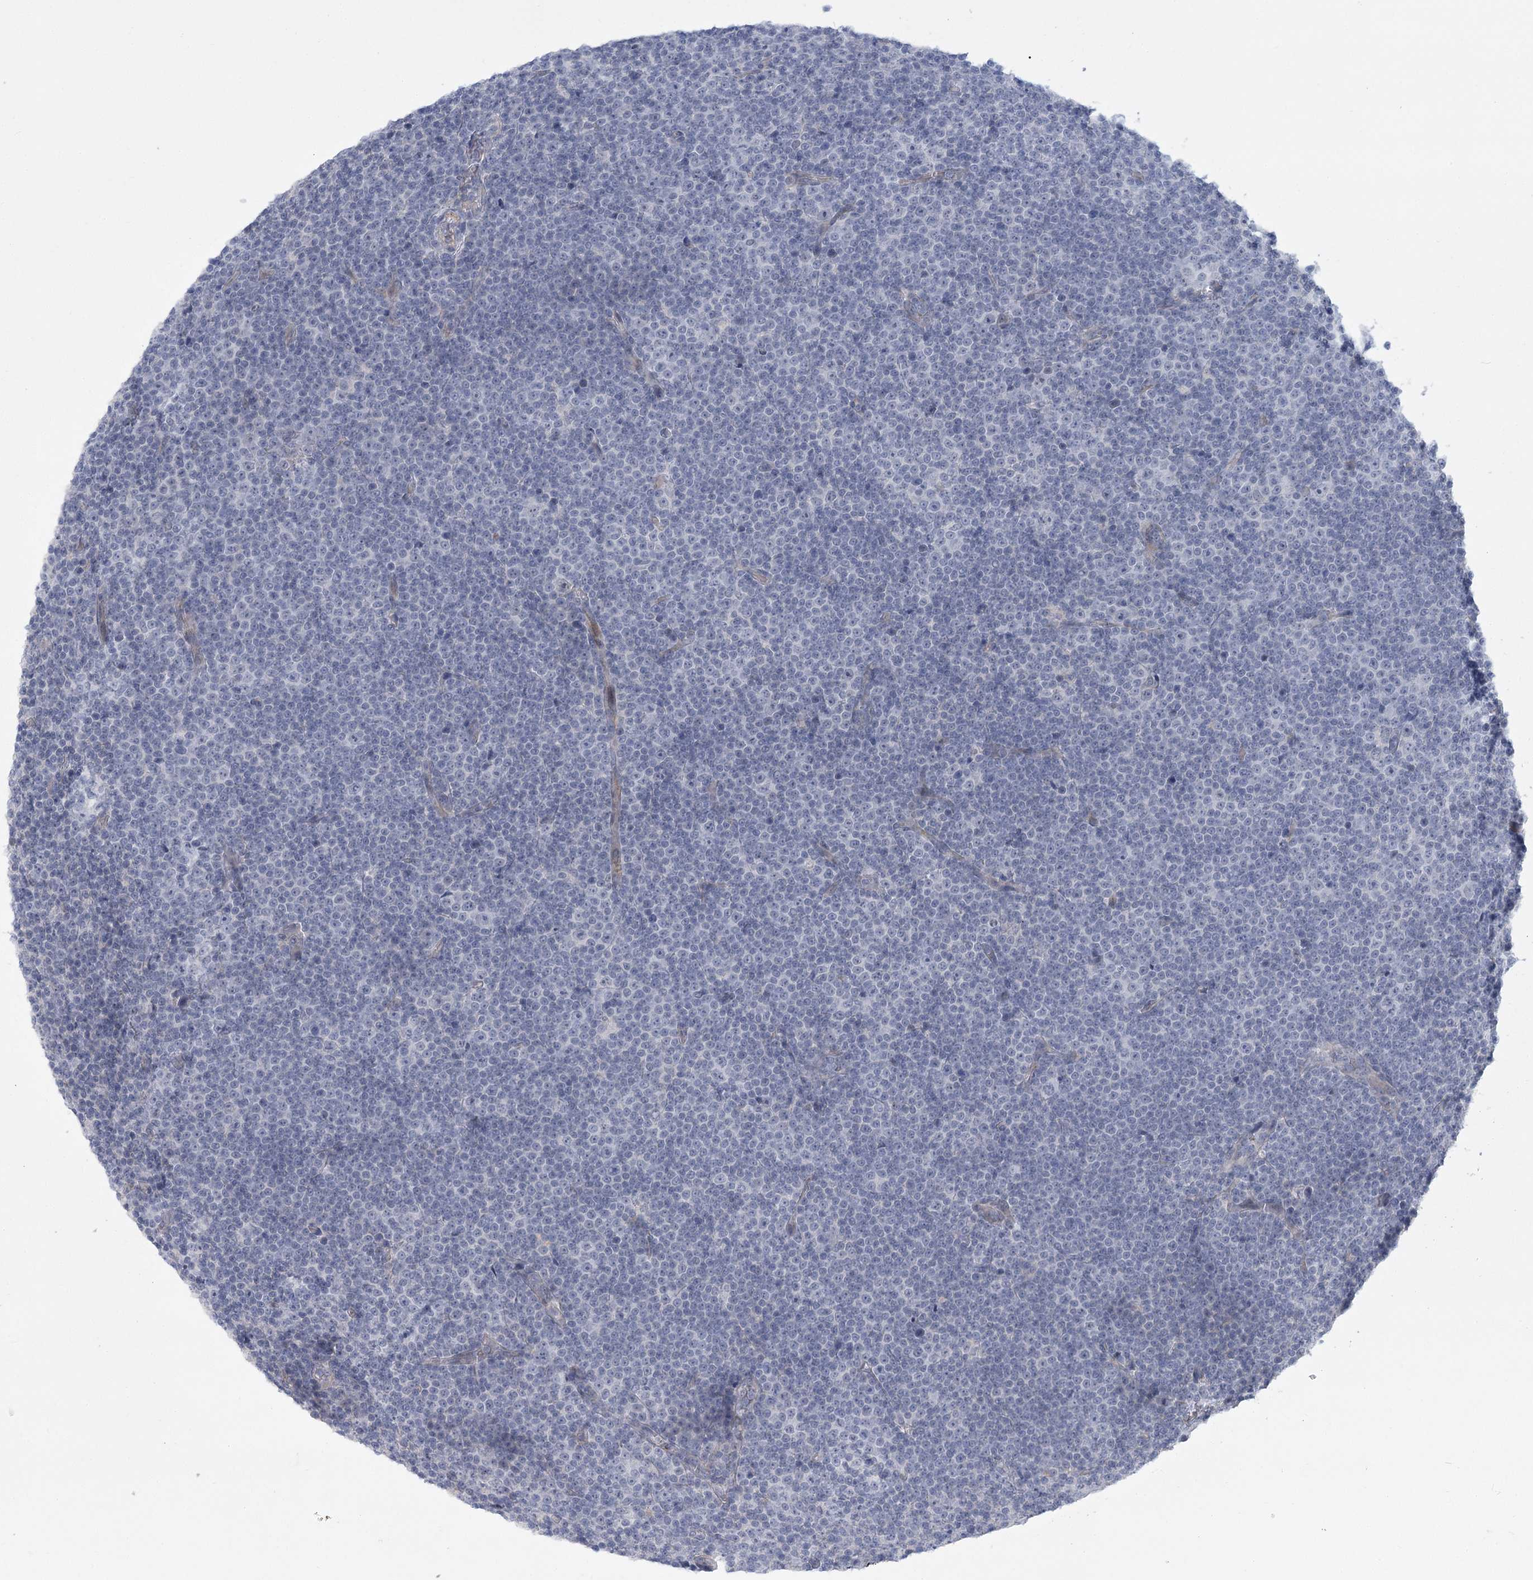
{"staining": {"intensity": "negative", "quantity": "none", "location": "none"}, "tissue": "lymphoma", "cell_type": "Tumor cells", "image_type": "cancer", "snomed": [{"axis": "morphology", "description": "Malignant lymphoma, non-Hodgkin's type, Low grade"}, {"axis": "topography", "description": "Lymph node"}], "caption": "DAB (3,3'-diaminobenzidine) immunohistochemical staining of human low-grade malignant lymphoma, non-Hodgkin's type exhibits no significant staining in tumor cells.", "gene": "FAM76B", "patient": {"sex": "female", "age": 67}}